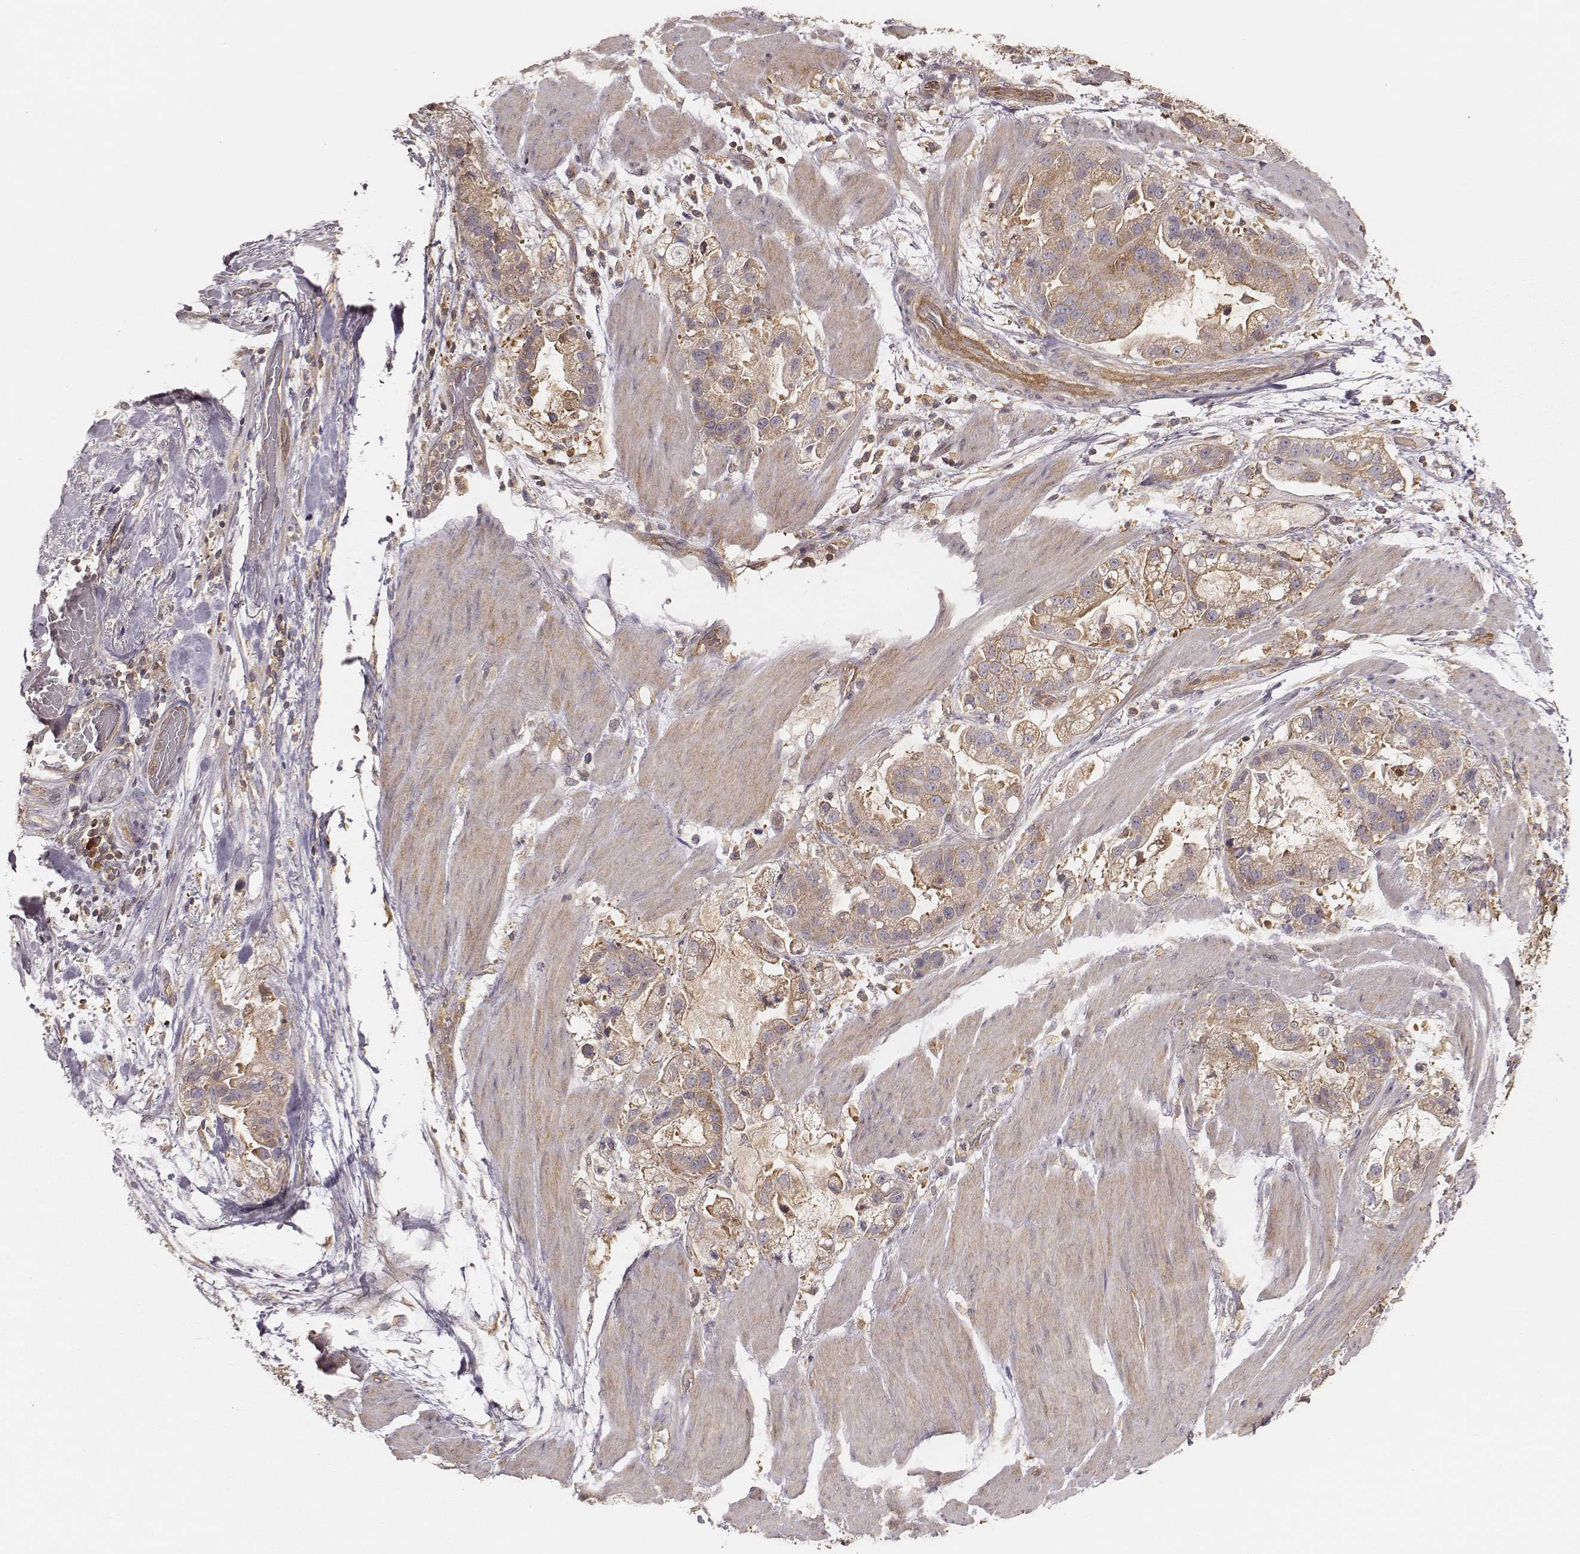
{"staining": {"intensity": "moderate", "quantity": ">75%", "location": "cytoplasmic/membranous"}, "tissue": "stomach cancer", "cell_type": "Tumor cells", "image_type": "cancer", "snomed": [{"axis": "morphology", "description": "Adenocarcinoma, NOS"}, {"axis": "topography", "description": "Stomach"}], "caption": "Protein positivity by immunohistochemistry displays moderate cytoplasmic/membranous staining in about >75% of tumor cells in stomach cancer (adenocarcinoma). (DAB (3,3'-diaminobenzidine) IHC with brightfield microscopy, high magnification).", "gene": "CARS1", "patient": {"sex": "male", "age": 59}}